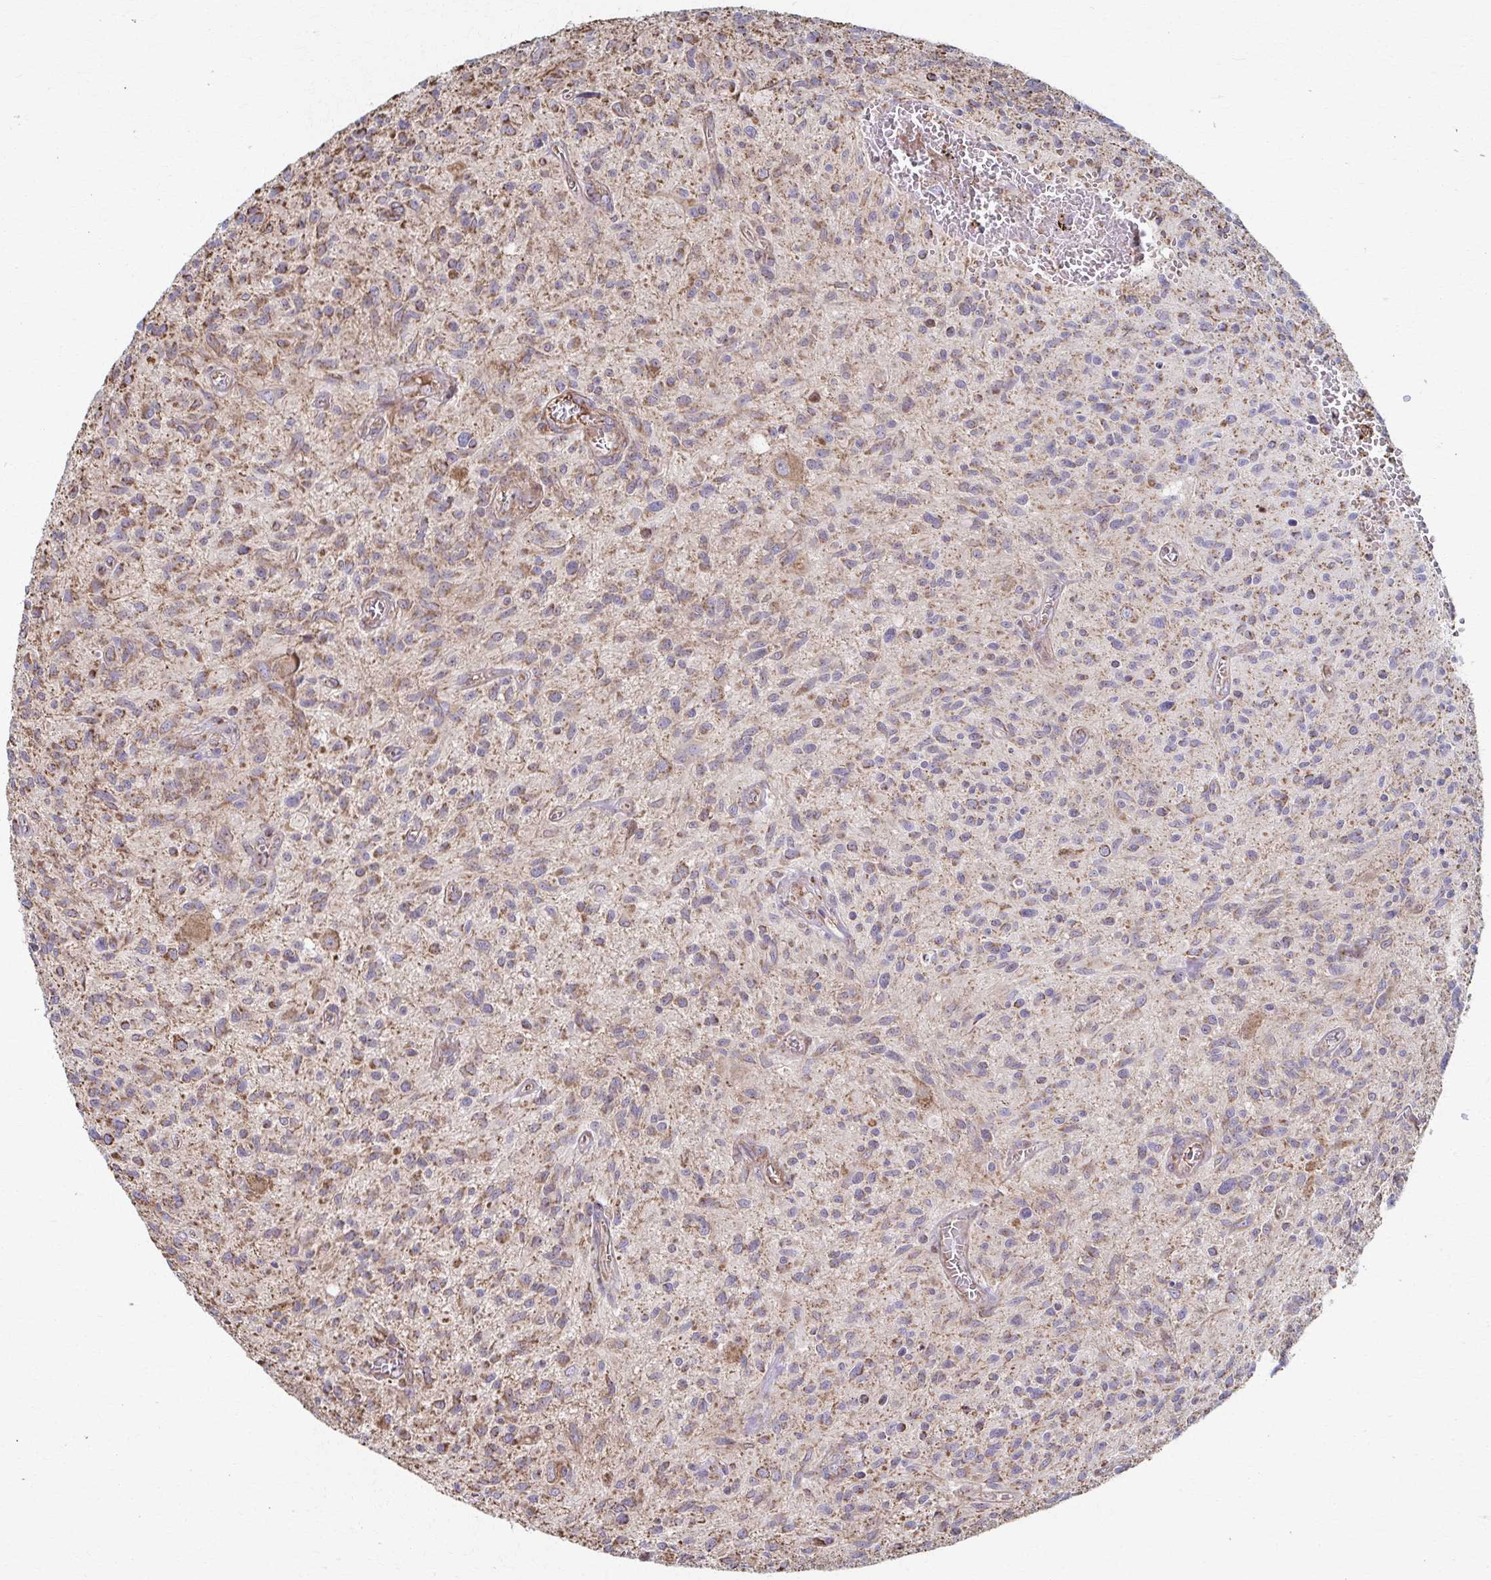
{"staining": {"intensity": "moderate", "quantity": "<25%", "location": "cytoplasmic/membranous"}, "tissue": "glioma", "cell_type": "Tumor cells", "image_type": "cancer", "snomed": [{"axis": "morphology", "description": "Glioma, malignant, High grade"}, {"axis": "topography", "description": "Brain"}], "caption": "Immunohistochemical staining of glioma reveals moderate cytoplasmic/membranous protein expression in about <25% of tumor cells. Using DAB (brown) and hematoxylin (blue) stains, captured at high magnification using brightfield microscopy.", "gene": "SAT1", "patient": {"sex": "male", "age": 75}}